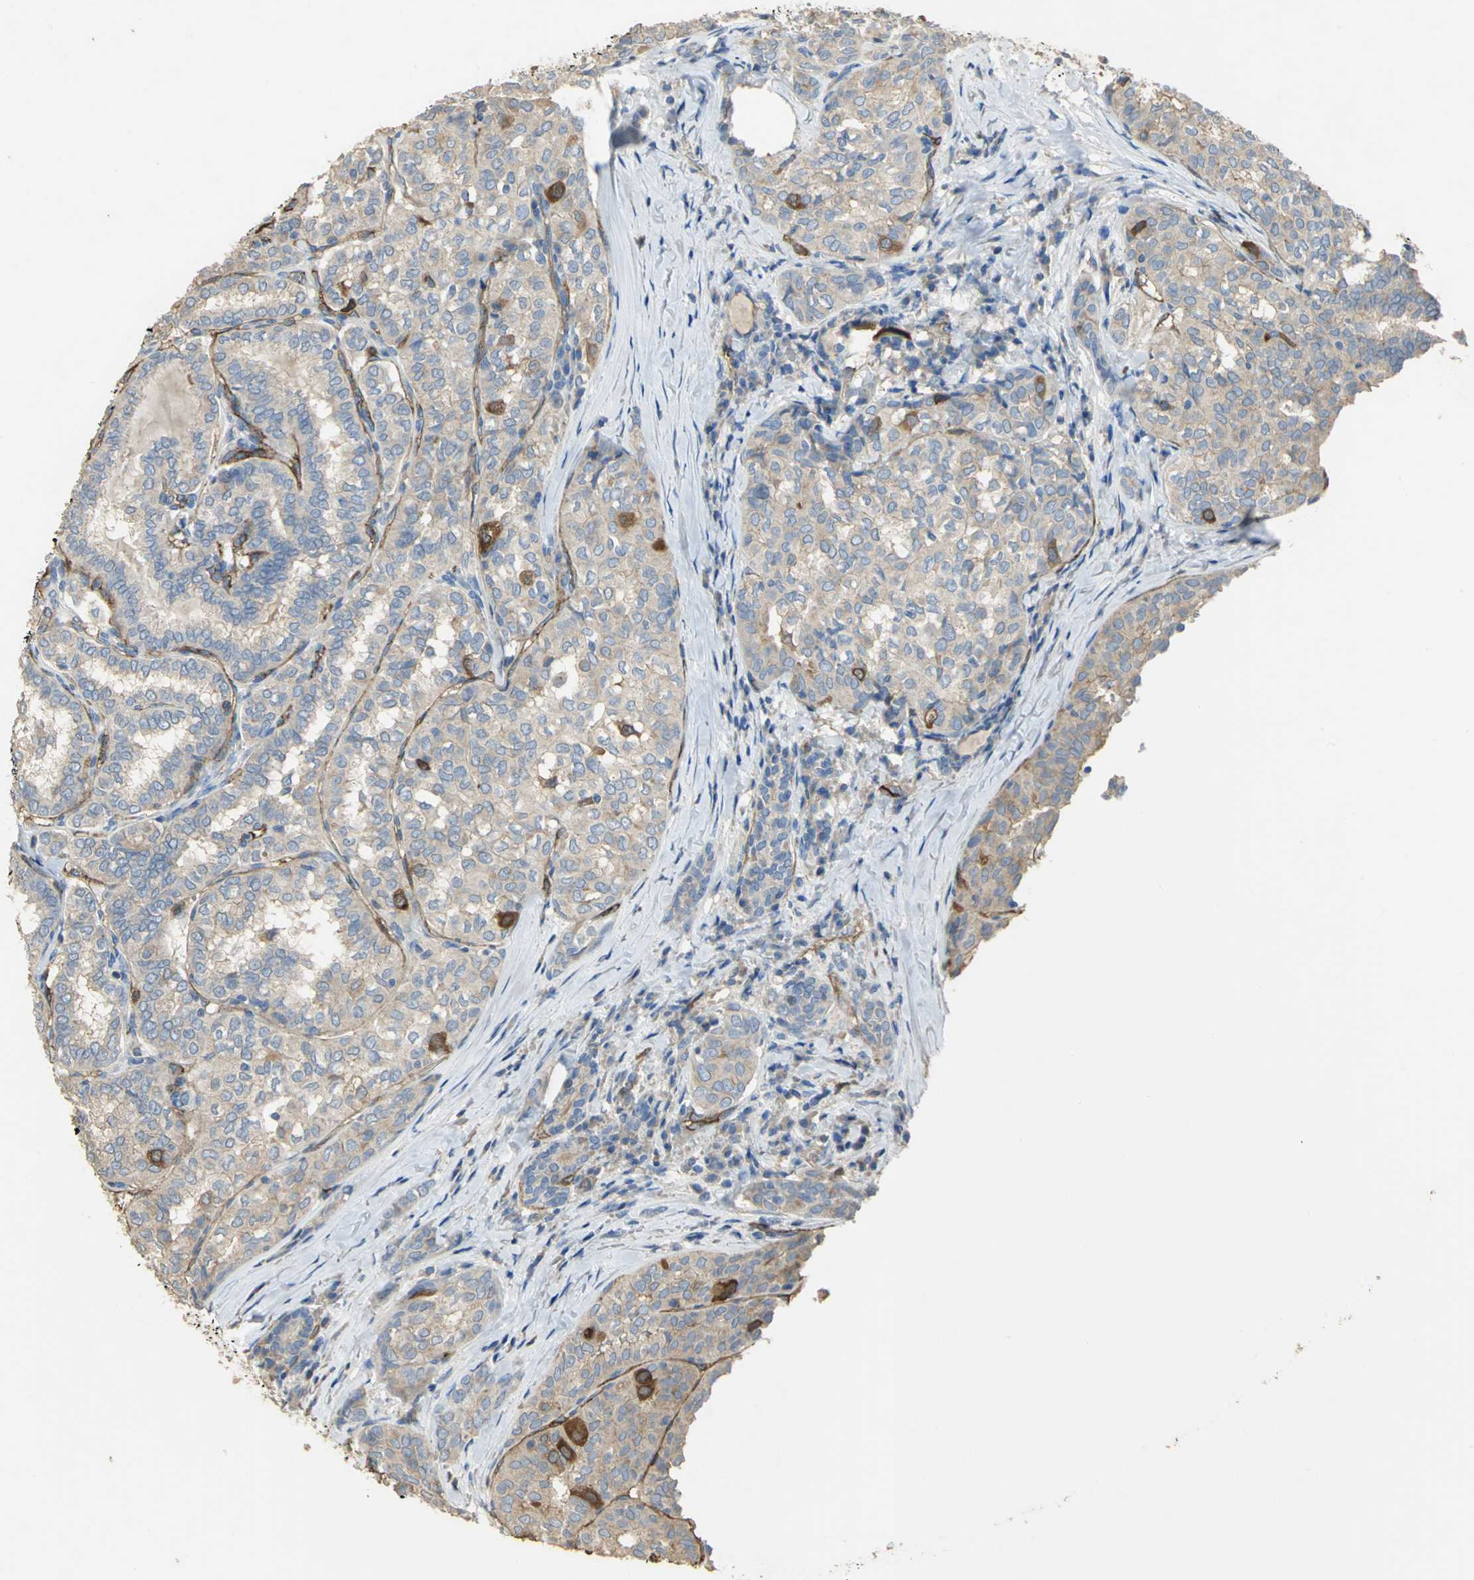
{"staining": {"intensity": "strong", "quantity": "<25%", "location": "cytoplasmic/membranous"}, "tissue": "thyroid cancer", "cell_type": "Tumor cells", "image_type": "cancer", "snomed": [{"axis": "morphology", "description": "Papillary adenocarcinoma, NOS"}, {"axis": "topography", "description": "Thyroid gland"}], "caption": "An image of papillary adenocarcinoma (thyroid) stained for a protein reveals strong cytoplasmic/membranous brown staining in tumor cells. The staining was performed using DAB (3,3'-diaminobenzidine), with brown indicating positive protein expression. Nuclei are stained blue with hematoxylin.", "gene": "DLGAP5", "patient": {"sex": "female", "age": 30}}